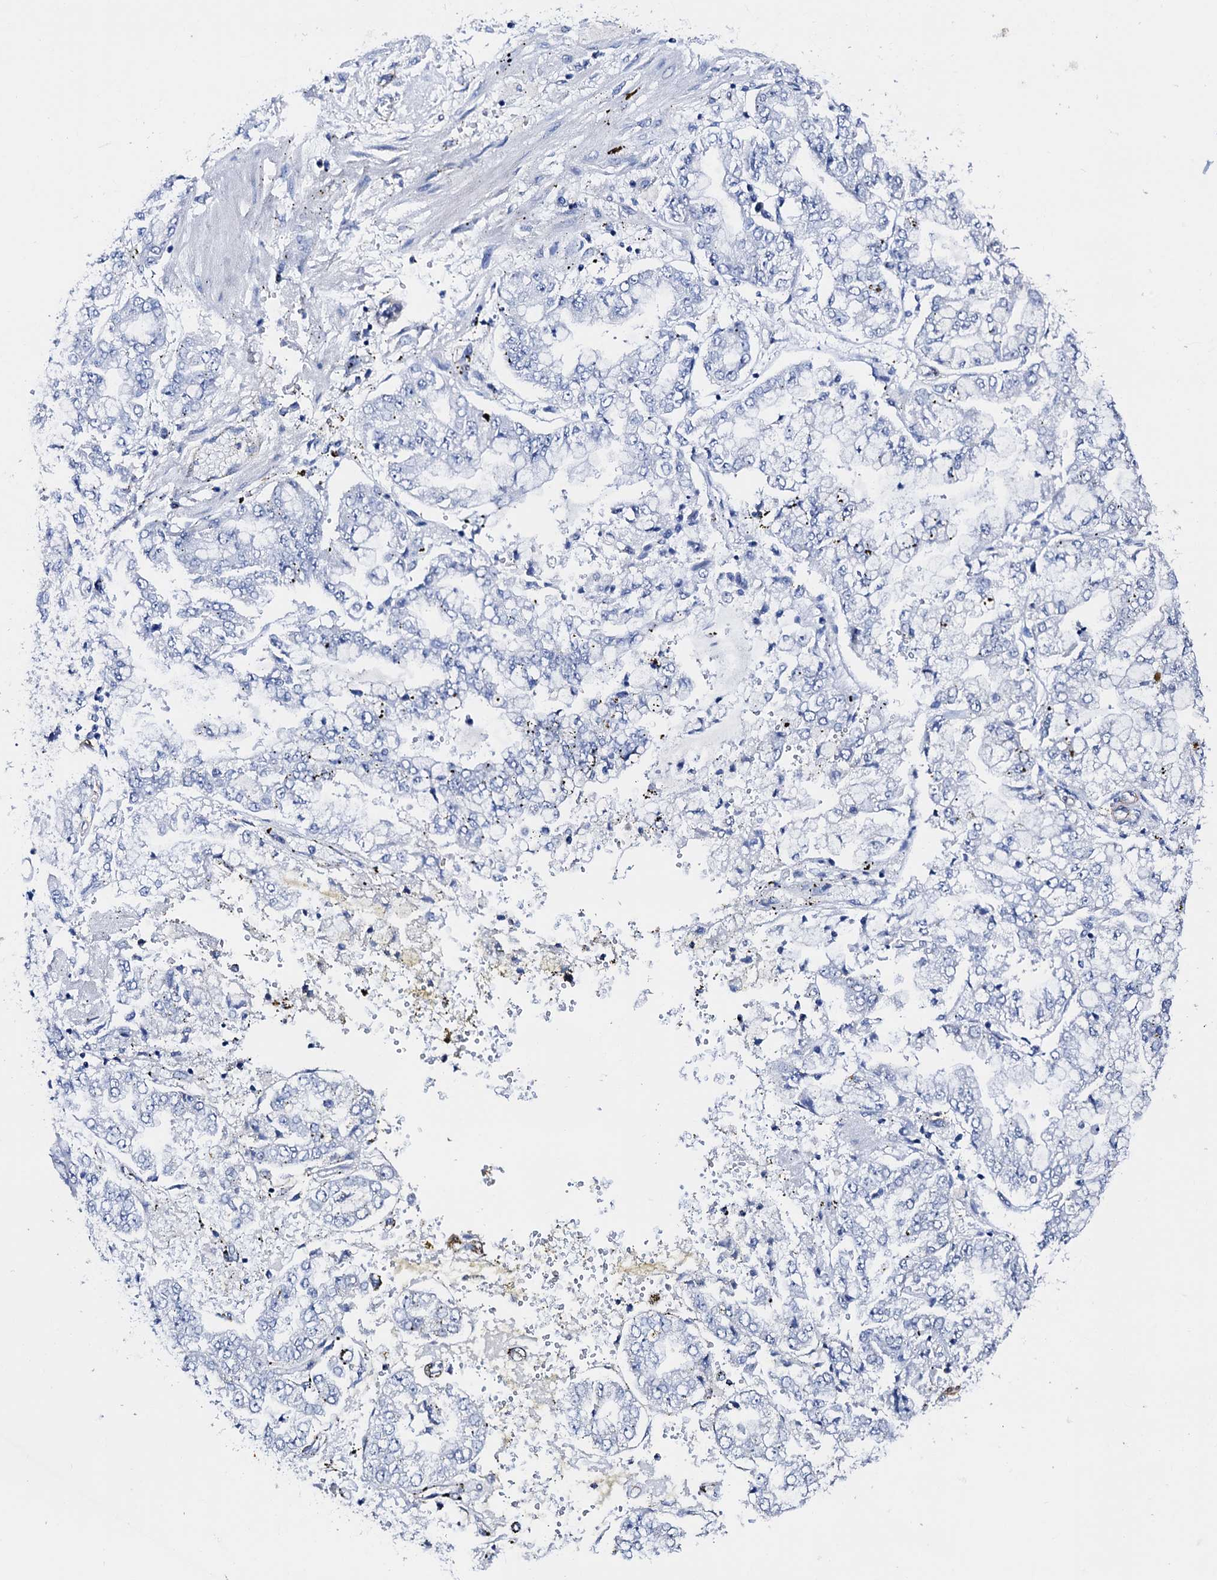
{"staining": {"intensity": "negative", "quantity": "none", "location": "none"}, "tissue": "stomach cancer", "cell_type": "Tumor cells", "image_type": "cancer", "snomed": [{"axis": "morphology", "description": "Adenocarcinoma, NOS"}, {"axis": "topography", "description": "Stomach"}], "caption": "High power microscopy micrograph of an IHC histopathology image of stomach cancer, revealing no significant staining in tumor cells.", "gene": "NRIP2", "patient": {"sex": "male", "age": 76}}